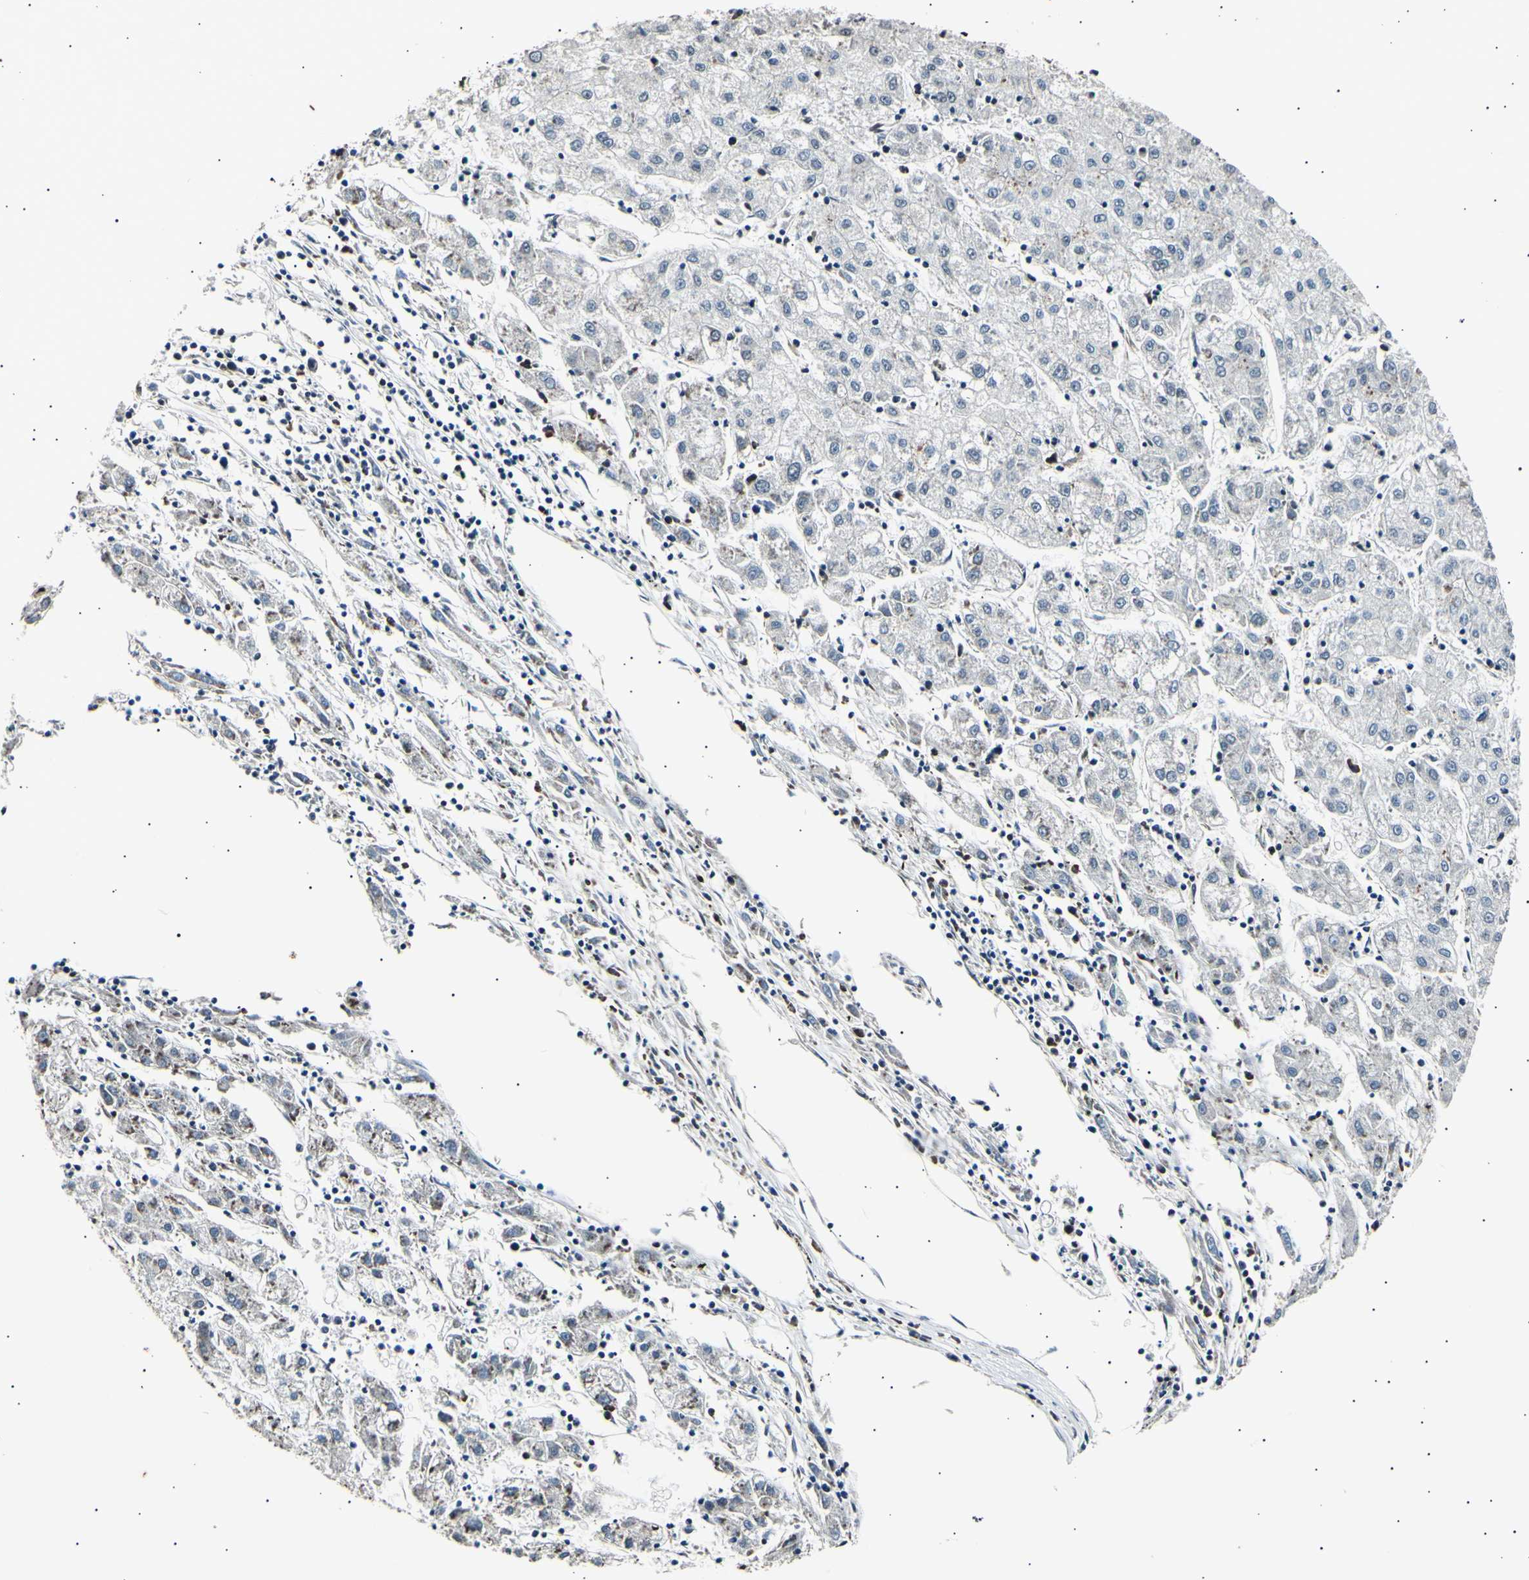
{"staining": {"intensity": "negative", "quantity": "none", "location": "none"}, "tissue": "liver cancer", "cell_type": "Tumor cells", "image_type": "cancer", "snomed": [{"axis": "morphology", "description": "Carcinoma, Hepatocellular, NOS"}, {"axis": "topography", "description": "Liver"}], "caption": "Liver cancer (hepatocellular carcinoma) was stained to show a protein in brown. There is no significant expression in tumor cells.", "gene": "ANAPC7", "patient": {"sex": "male", "age": 72}}